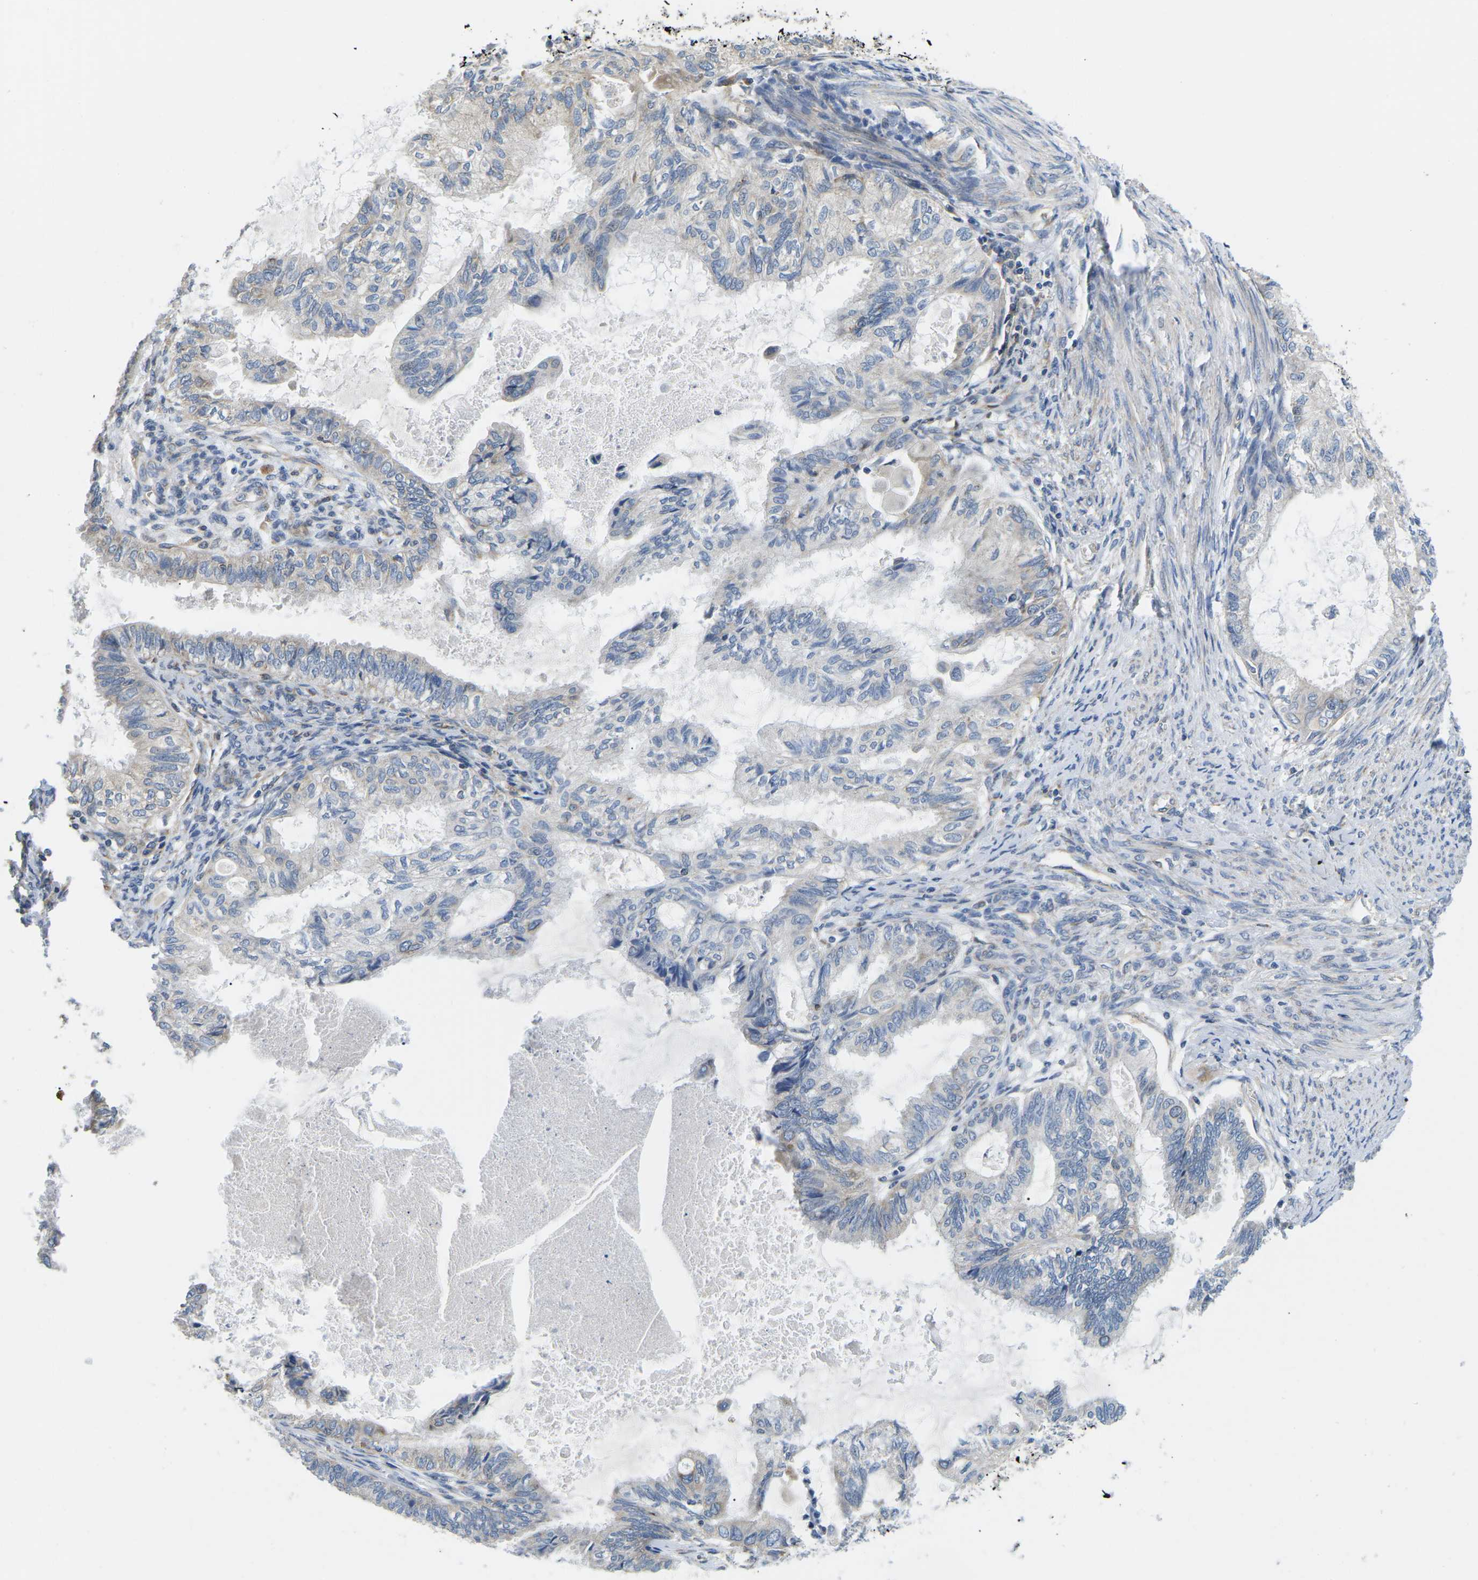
{"staining": {"intensity": "negative", "quantity": "none", "location": "none"}, "tissue": "cervical cancer", "cell_type": "Tumor cells", "image_type": "cancer", "snomed": [{"axis": "morphology", "description": "Normal tissue, NOS"}, {"axis": "morphology", "description": "Adenocarcinoma, NOS"}, {"axis": "topography", "description": "Cervix"}, {"axis": "topography", "description": "Endometrium"}], "caption": "This is an IHC image of cervical cancer (adenocarcinoma). There is no positivity in tumor cells.", "gene": "TMEFF2", "patient": {"sex": "female", "age": 86}}